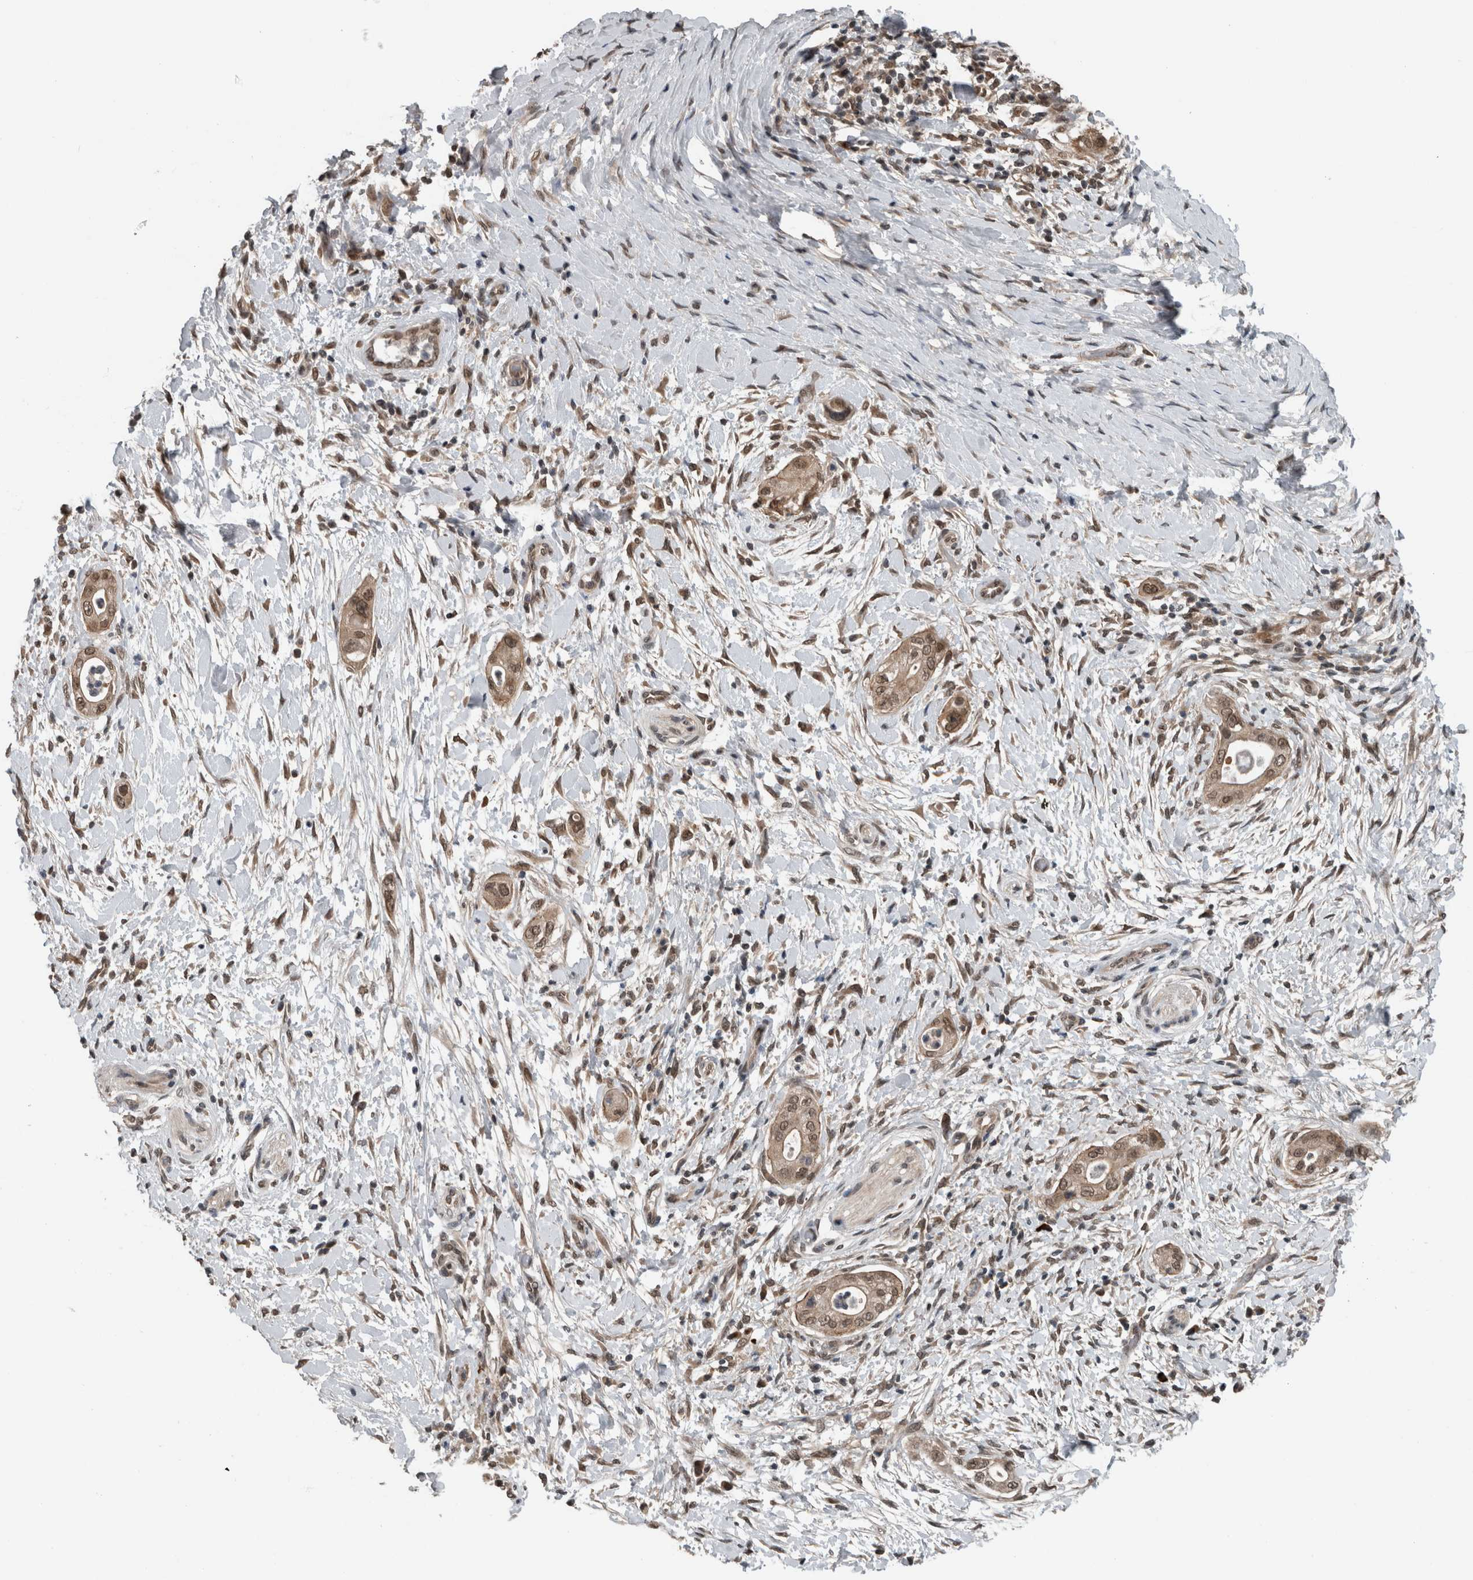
{"staining": {"intensity": "weak", "quantity": ">75%", "location": "cytoplasmic/membranous,nuclear"}, "tissue": "pancreatic cancer", "cell_type": "Tumor cells", "image_type": "cancer", "snomed": [{"axis": "morphology", "description": "Adenocarcinoma, NOS"}, {"axis": "topography", "description": "Pancreas"}], "caption": "Protein analysis of adenocarcinoma (pancreatic) tissue exhibits weak cytoplasmic/membranous and nuclear positivity in approximately >75% of tumor cells.", "gene": "SPAG7", "patient": {"sex": "male", "age": 58}}